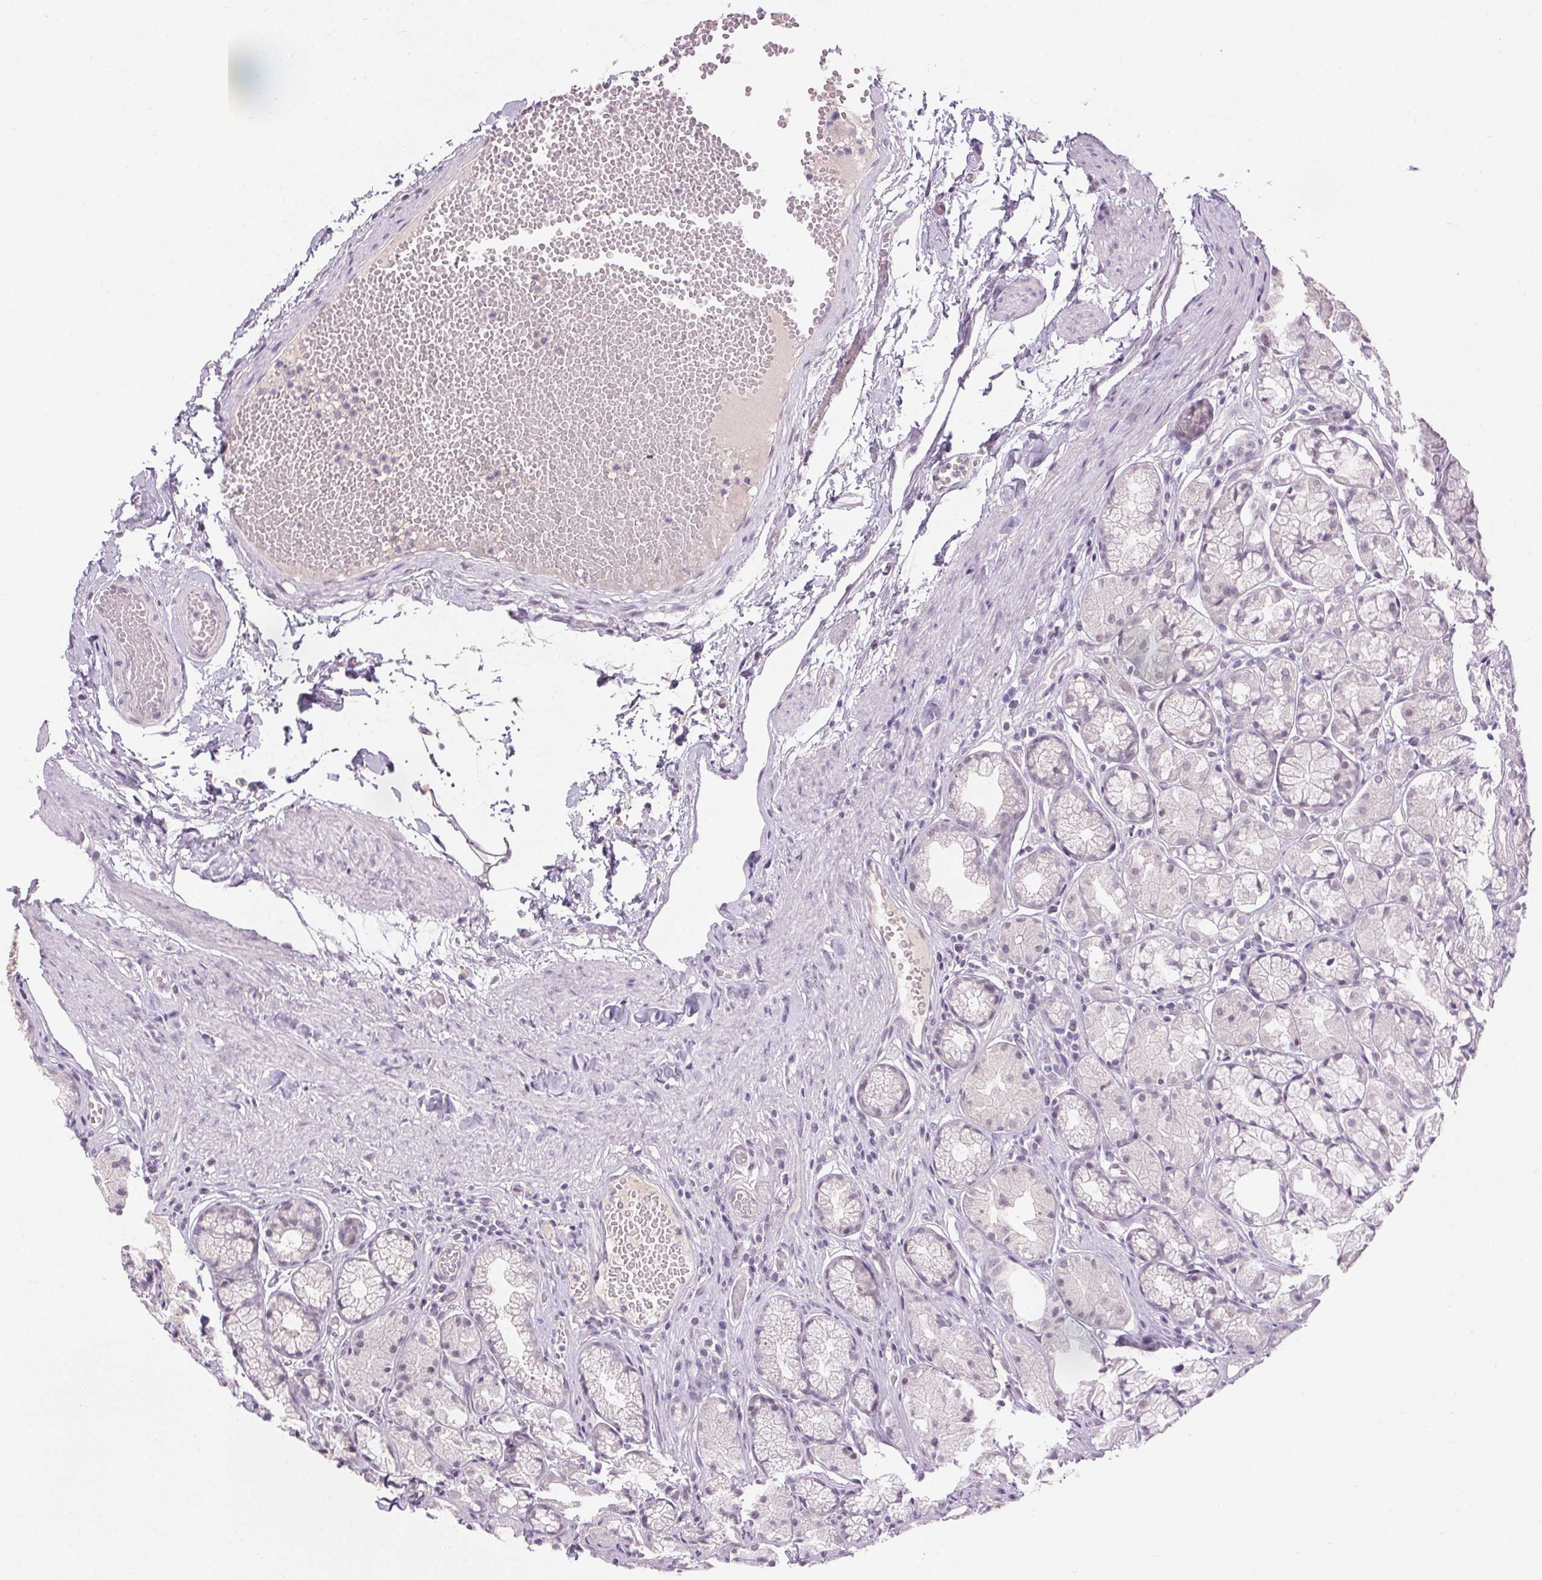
{"staining": {"intensity": "negative", "quantity": "none", "location": "none"}, "tissue": "stomach", "cell_type": "Glandular cells", "image_type": "normal", "snomed": [{"axis": "morphology", "description": "Normal tissue, NOS"}, {"axis": "topography", "description": "Stomach"}], "caption": "Protein analysis of benign stomach demonstrates no significant staining in glandular cells. Brightfield microscopy of immunohistochemistry stained with DAB (3,3'-diaminobenzidine) (brown) and hematoxylin (blue), captured at high magnification.", "gene": "FAM168A", "patient": {"sex": "male", "age": 70}}